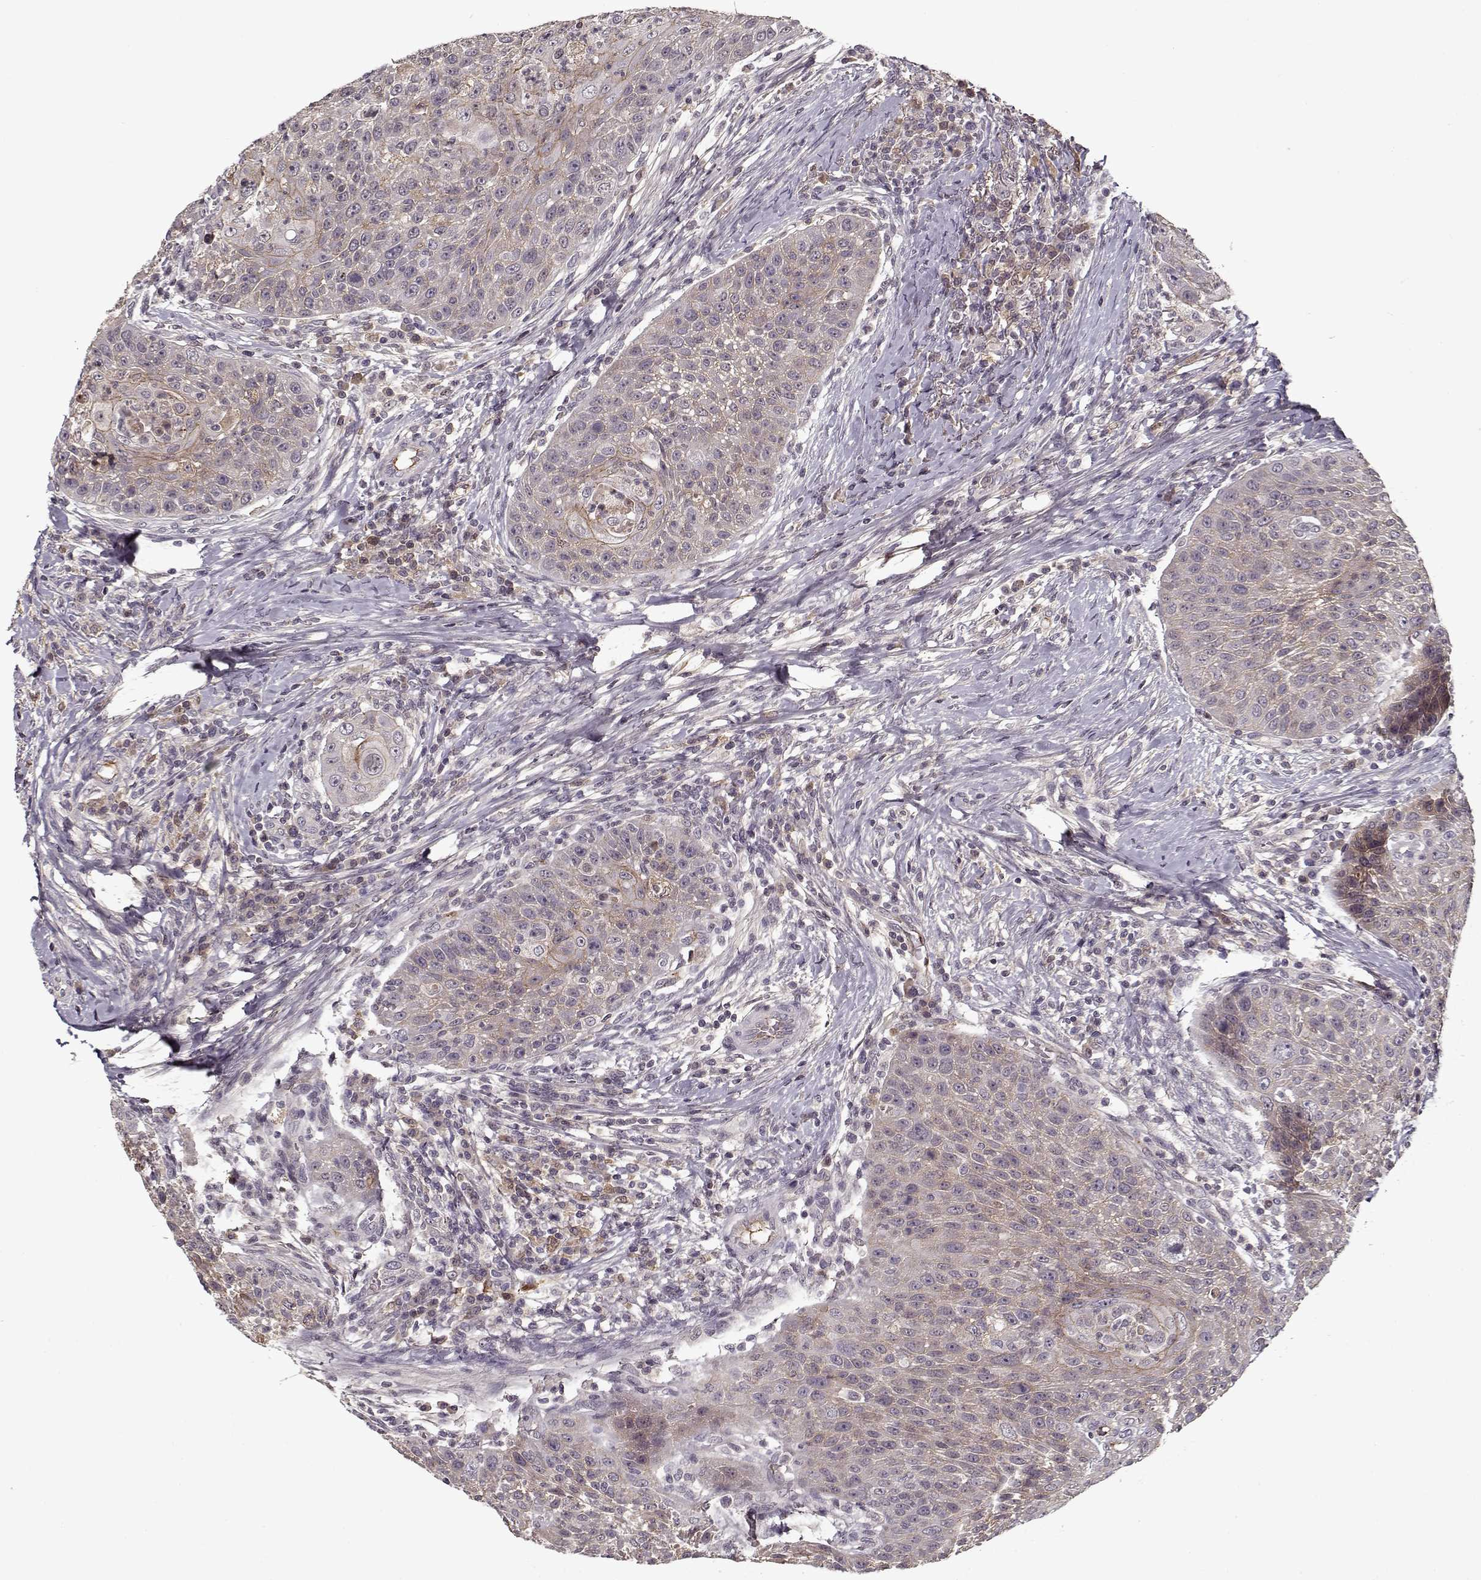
{"staining": {"intensity": "negative", "quantity": "none", "location": "none"}, "tissue": "head and neck cancer", "cell_type": "Tumor cells", "image_type": "cancer", "snomed": [{"axis": "morphology", "description": "Squamous cell carcinoma, NOS"}, {"axis": "topography", "description": "Head-Neck"}], "caption": "This is a photomicrograph of immunohistochemistry (IHC) staining of head and neck cancer, which shows no positivity in tumor cells.", "gene": "AFM", "patient": {"sex": "male", "age": 69}}